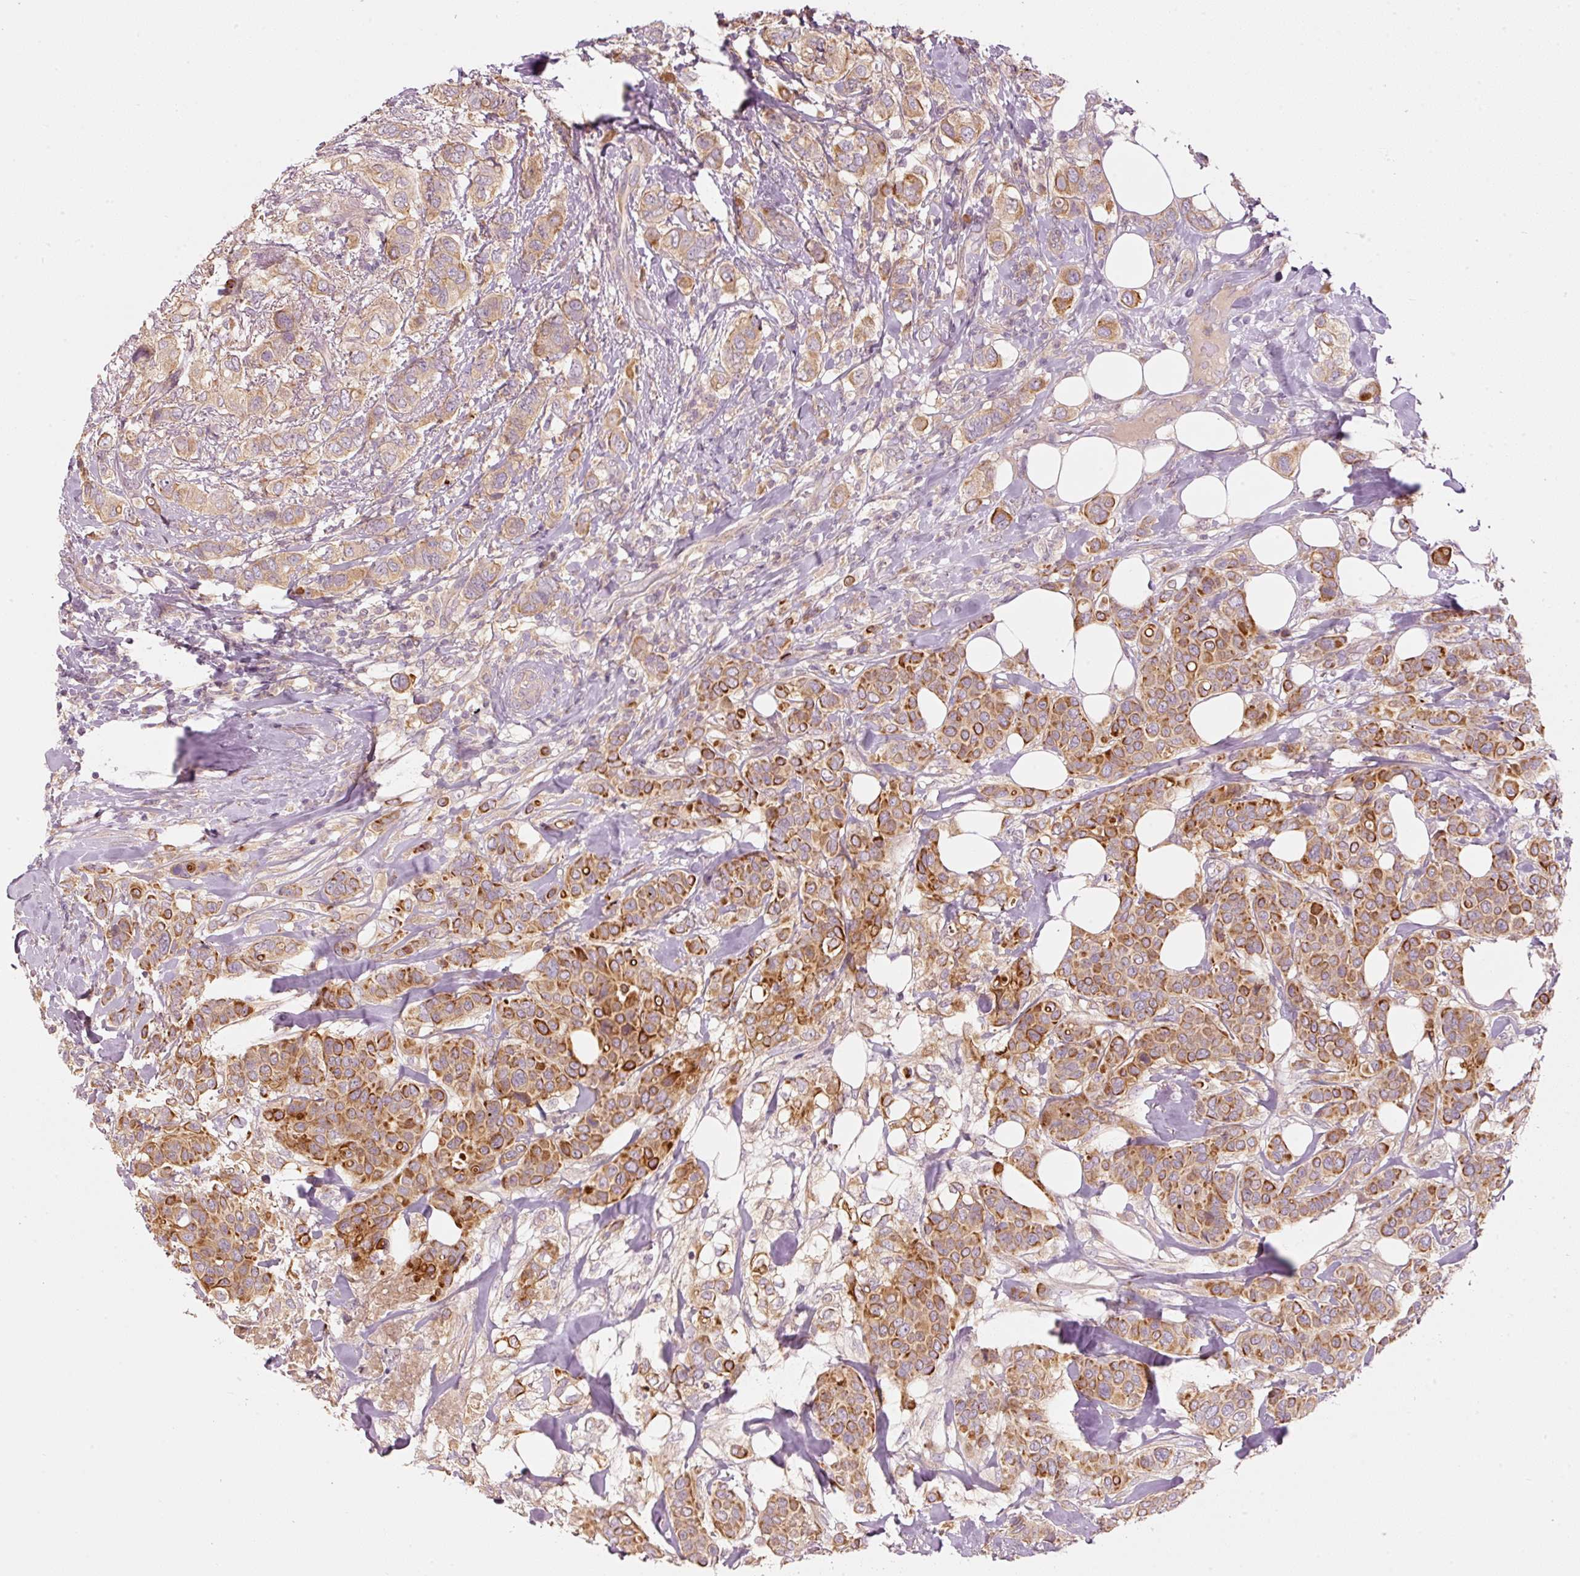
{"staining": {"intensity": "strong", "quantity": "25%-75%", "location": "cytoplasmic/membranous"}, "tissue": "breast cancer", "cell_type": "Tumor cells", "image_type": "cancer", "snomed": [{"axis": "morphology", "description": "Lobular carcinoma"}, {"axis": "topography", "description": "Breast"}], "caption": "This micrograph displays lobular carcinoma (breast) stained with IHC to label a protein in brown. The cytoplasmic/membranous of tumor cells show strong positivity for the protein. Nuclei are counter-stained blue.", "gene": "MAP10", "patient": {"sex": "female", "age": 51}}